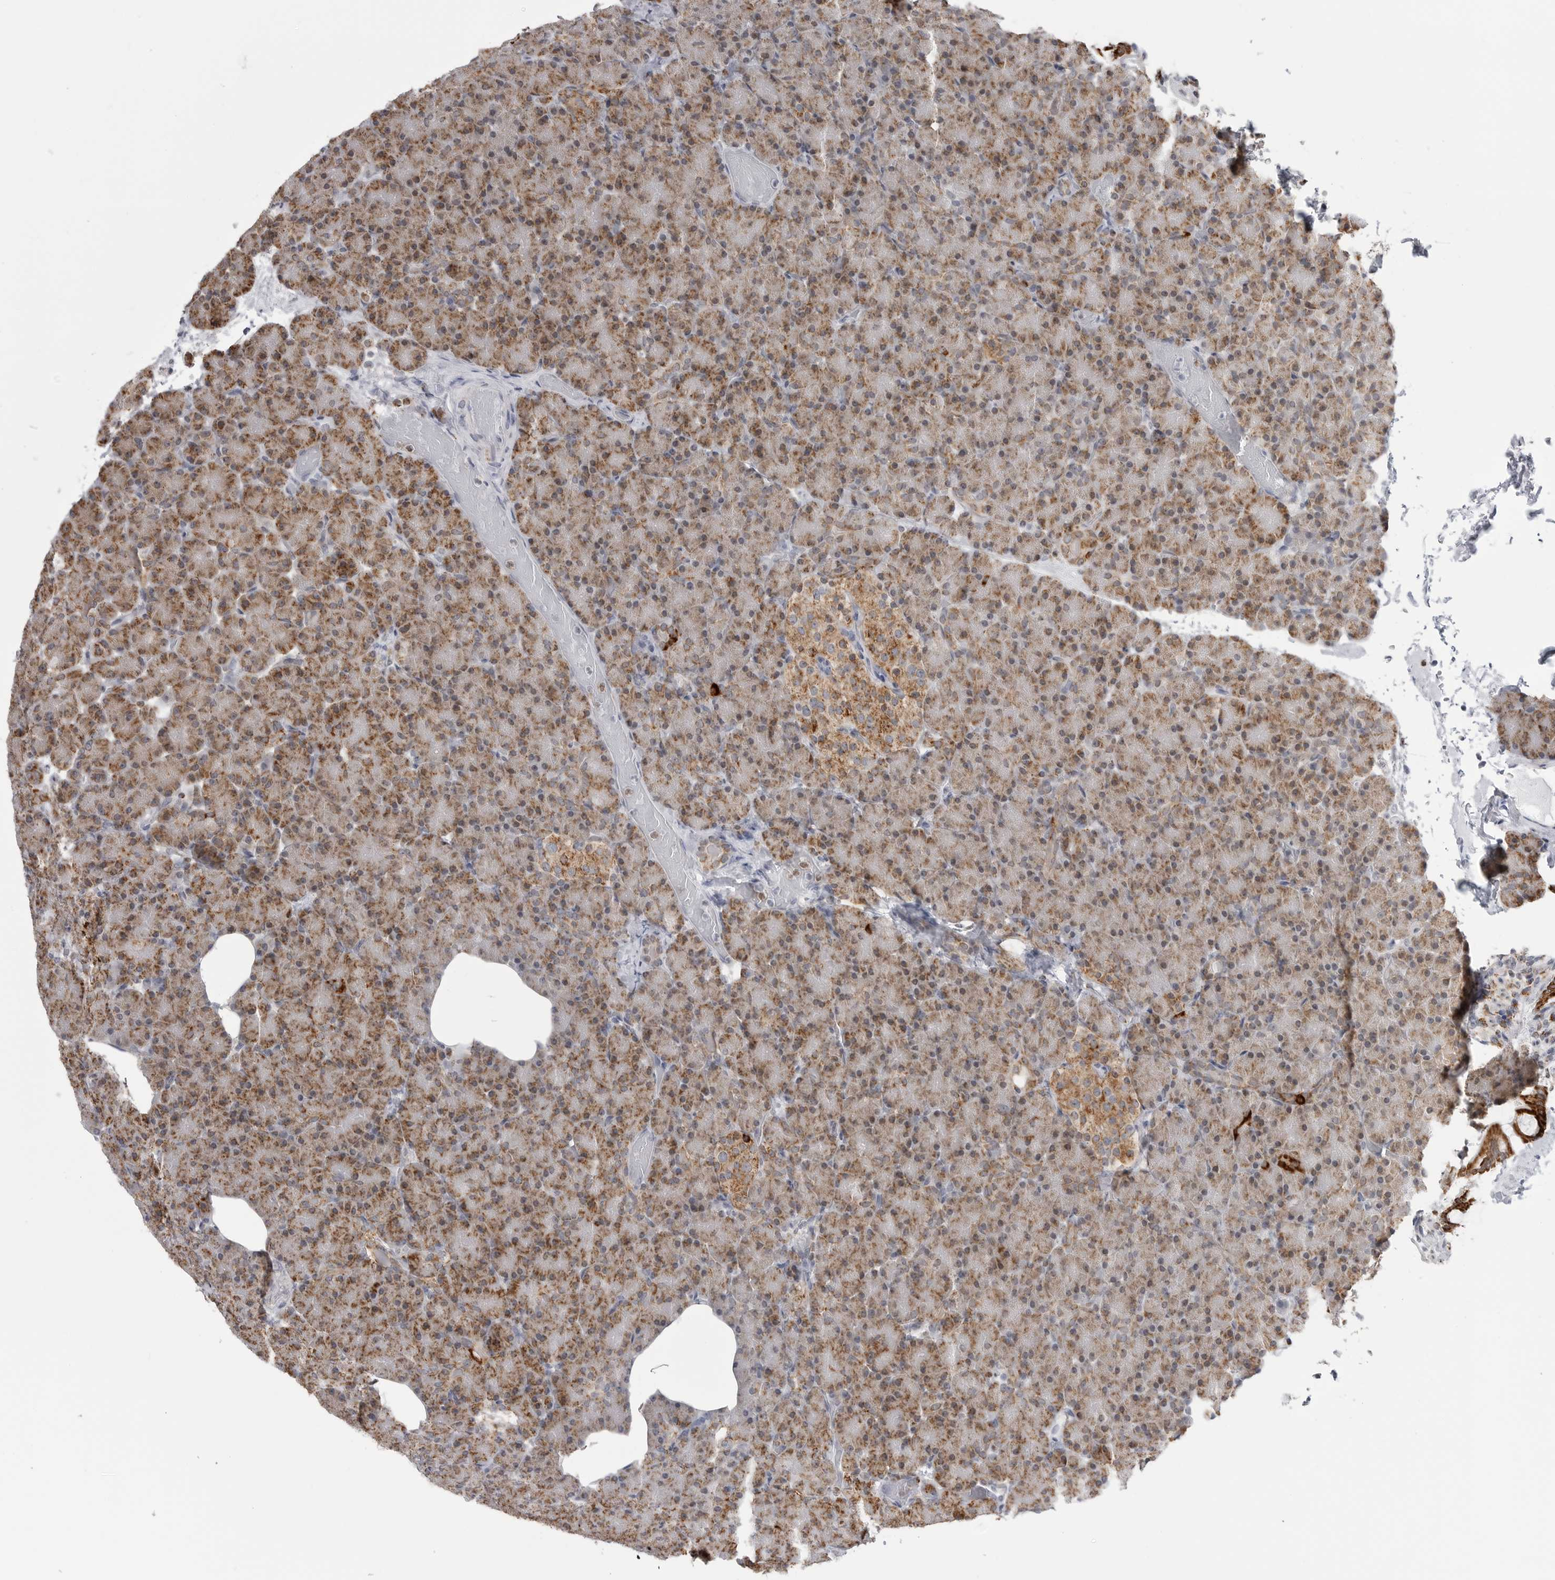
{"staining": {"intensity": "moderate", "quantity": ">75%", "location": "cytoplasmic/membranous"}, "tissue": "pancreas", "cell_type": "Exocrine glandular cells", "image_type": "normal", "snomed": [{"axis": "morphology", "description": "Normal tissue, NOS"}, {"axis": "topography", "description": "Pancreas"}], "caption": "IHC (DAB (3,3'-diaminobenzidine)) staining of benign human pancreas shows moderate cytoplasmic/membranous protein positivity in about >75% of exocrine glandular cells.", "gene": "COX5A", "patient": {"sex": "female", "age": 43}}